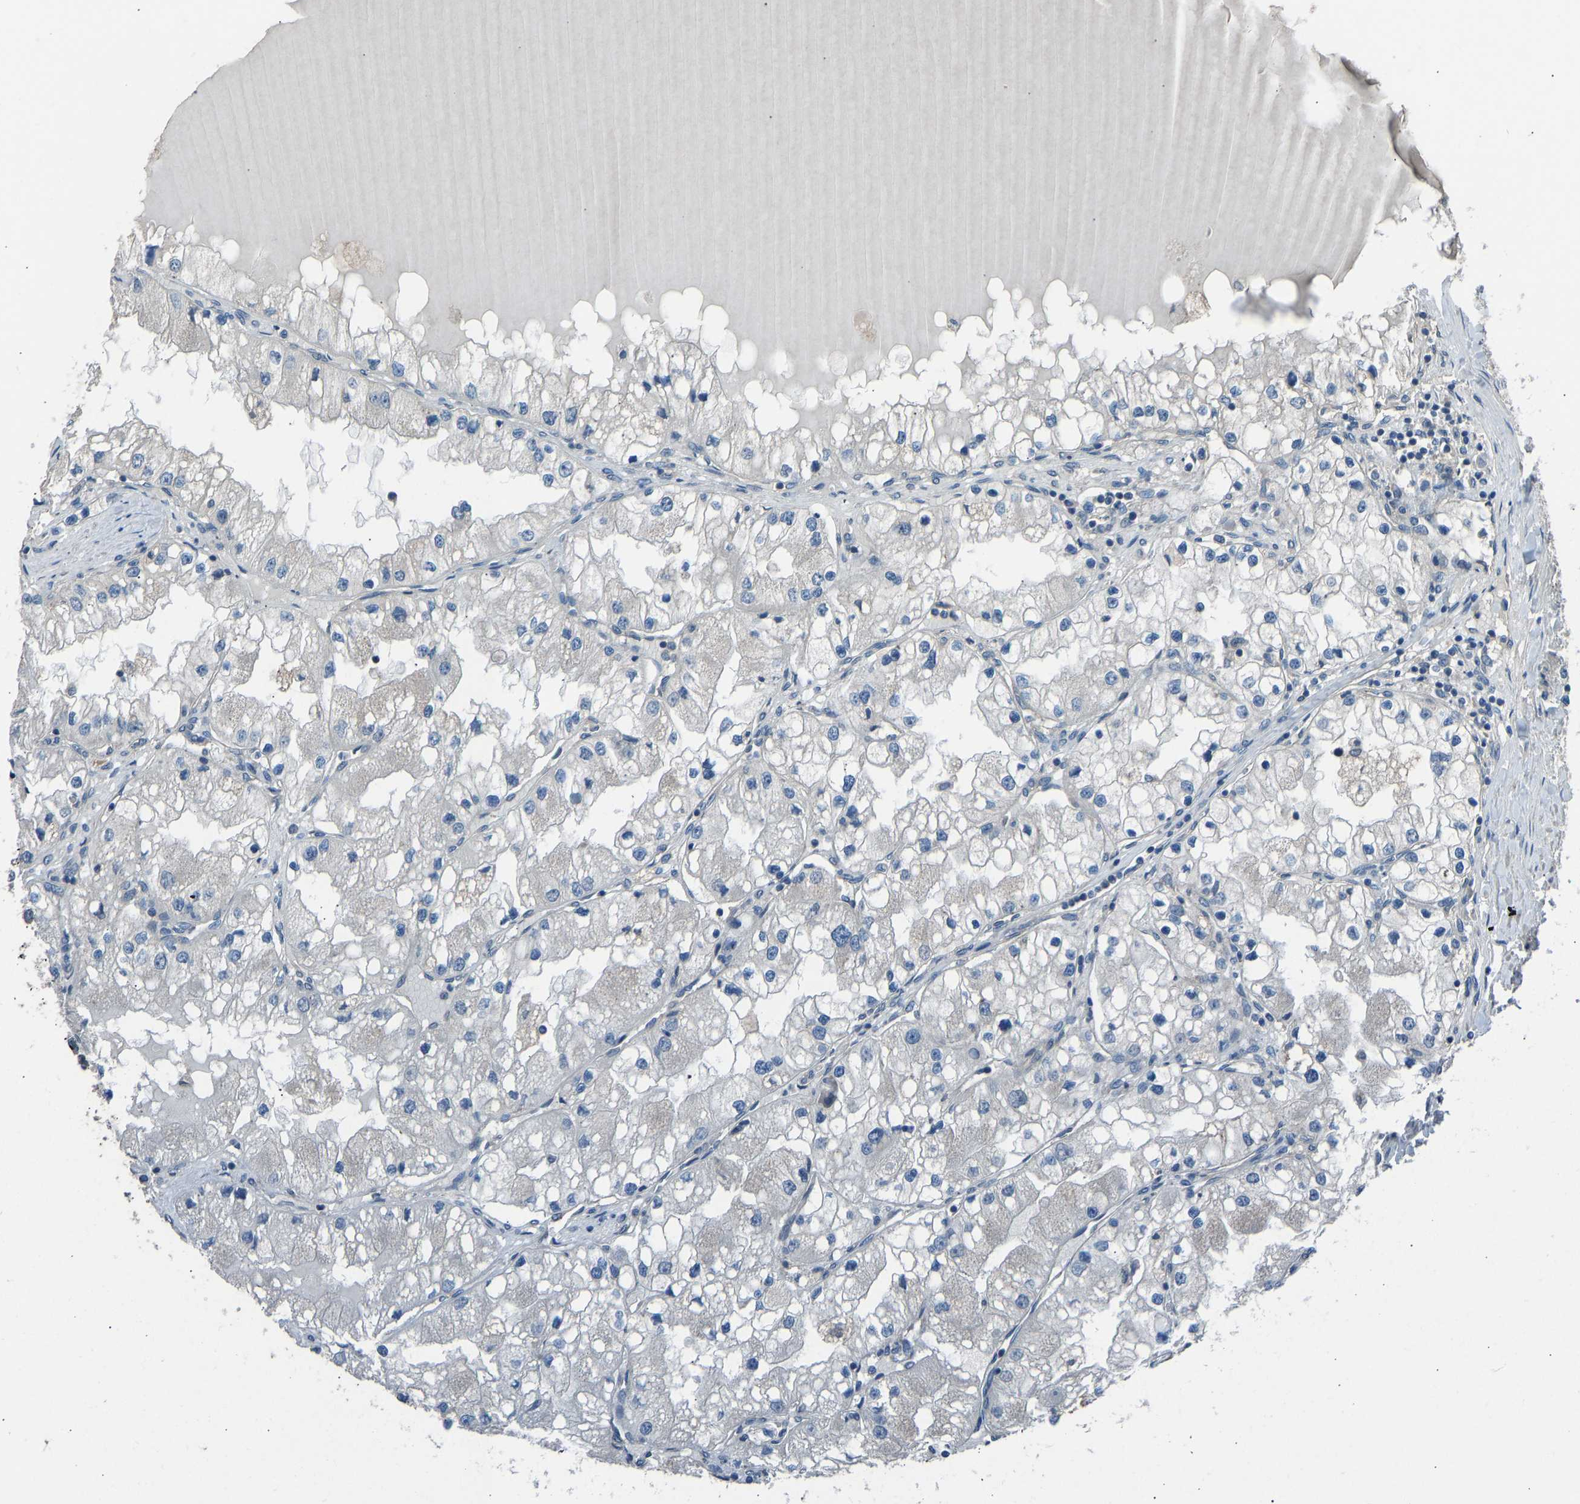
{"staining": {"intensity": "negative", "quantity": "none", "location": "none"}, "tissue": "renal cancer", "cell_type": "Tumor cells", "image_type": "cancer", "snomed": [{"axis": "morphology", "description": "Adenocarcinoma, NOS"}, {"axis": "topography", "description": "Kidney"}], "caption": "Adenocarcinoma (renal) was stained to show a protein in brown. There is no significant expression in tumor cells.", "gene": "SLC43A1", "patient": {"sex": "male", "age": 68}}